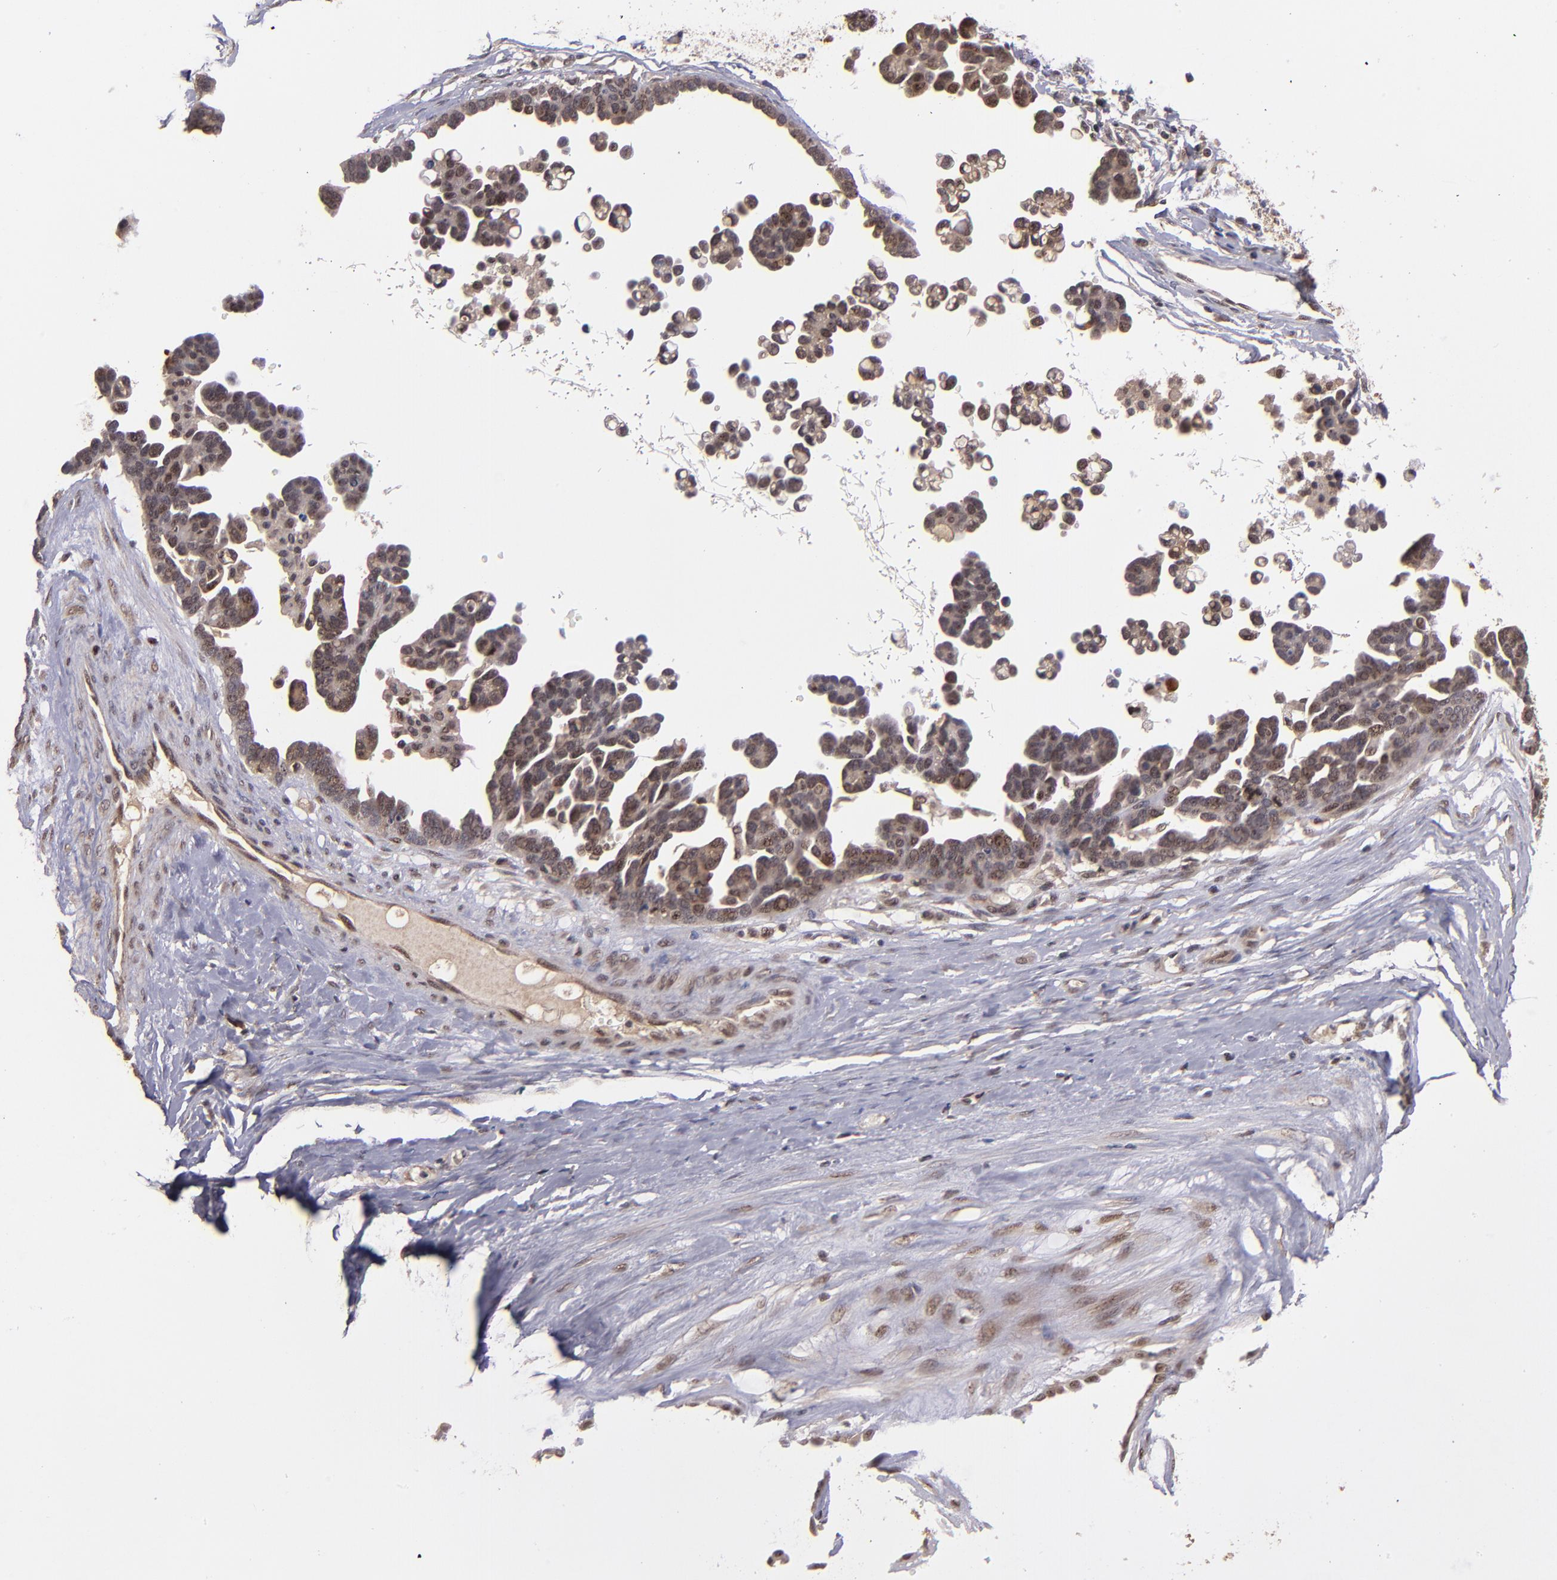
{"staining": {"intensity": "moderate", "quantity": ">75%", "location": "nuclear"}, "tissue": "ovarian cancer", "cell_type": "Tumor cells", "image_type": "cancer", "snomed": [{"axis": "morphology", "description": "Cystadenocarcinoma, serous, NOS"}, {"axis": "topography", "description": "Ovary"}], "caption": "This photomicrograph exhibits immunohistochemistry (IHC) staining of human ovarian cancer, with medium moderate nuclear staining in approximately >75% of tumor cells.", "gene": "ABHD12B", "patient": {"sex": "female", "age": 54}}